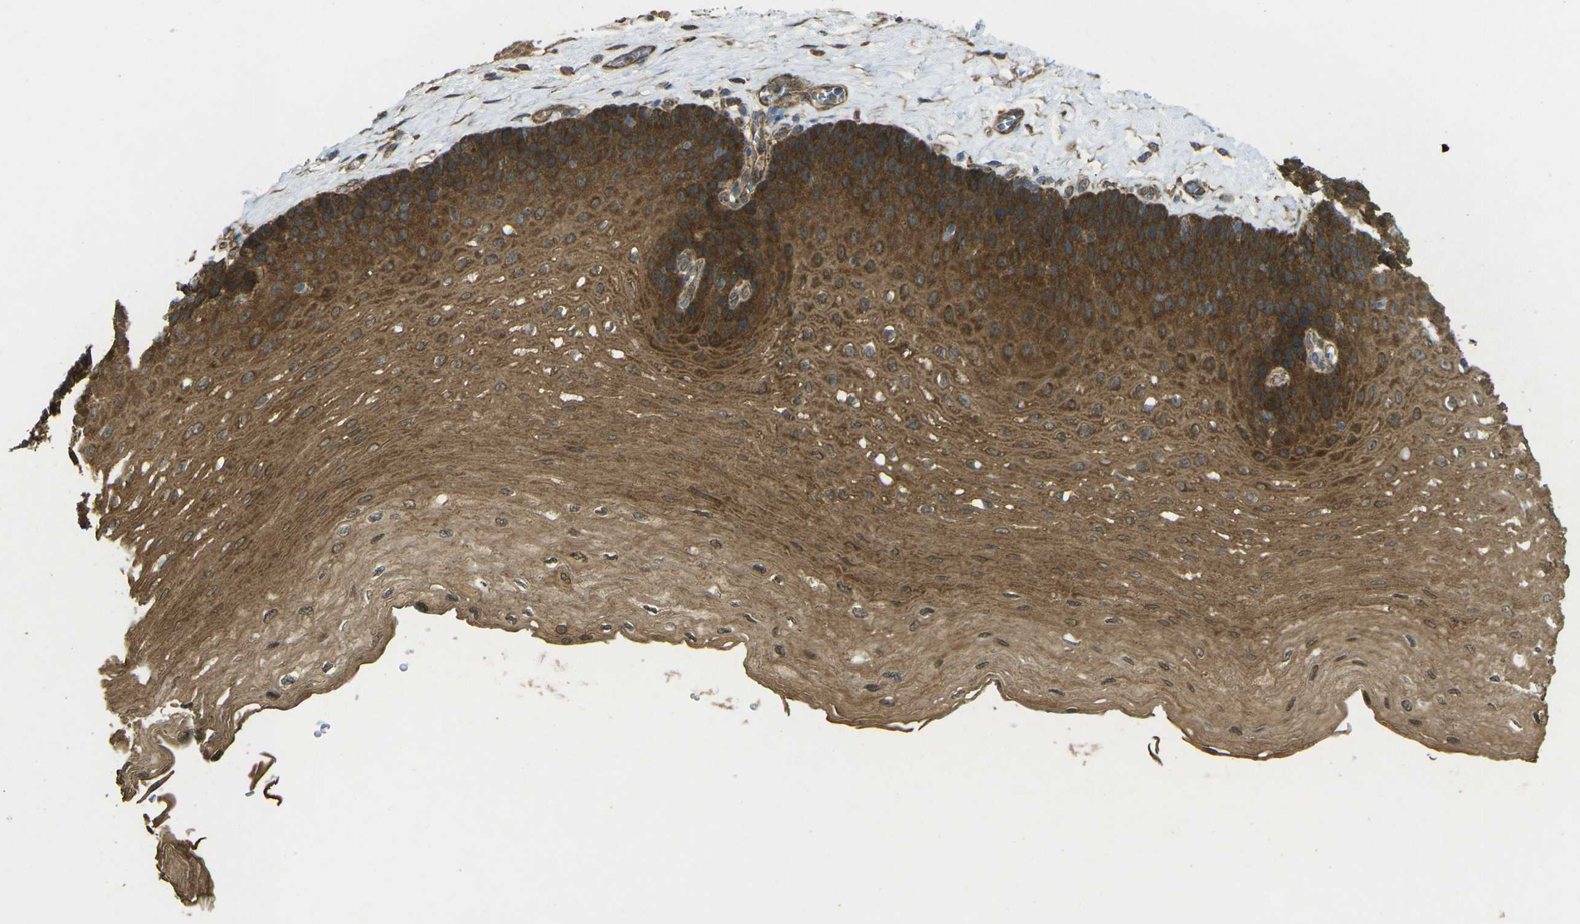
{"staining": {"intensity": "strong", "quantity": ">75%", "location": "cytoplasmic/membranous"}, "tissue": "esophagus", "cell_type": "Squamous epithelial cells", "image_type": "normal", "snomed": [{"axis": "morphology", "description": "Normal tissue, NOS"}, {"axis": "topography", "description": "Esophagus"}], "caption": "Protein staining shows strong cytoplasmic/membranous staining in about >75% of squamous epithelial cells in unremarkable esophagus. (Brightfield microscopy of DAB IHC at high magnification).", "gene": "CHMP3", "patient": {"sex": "female", "age": 72}}